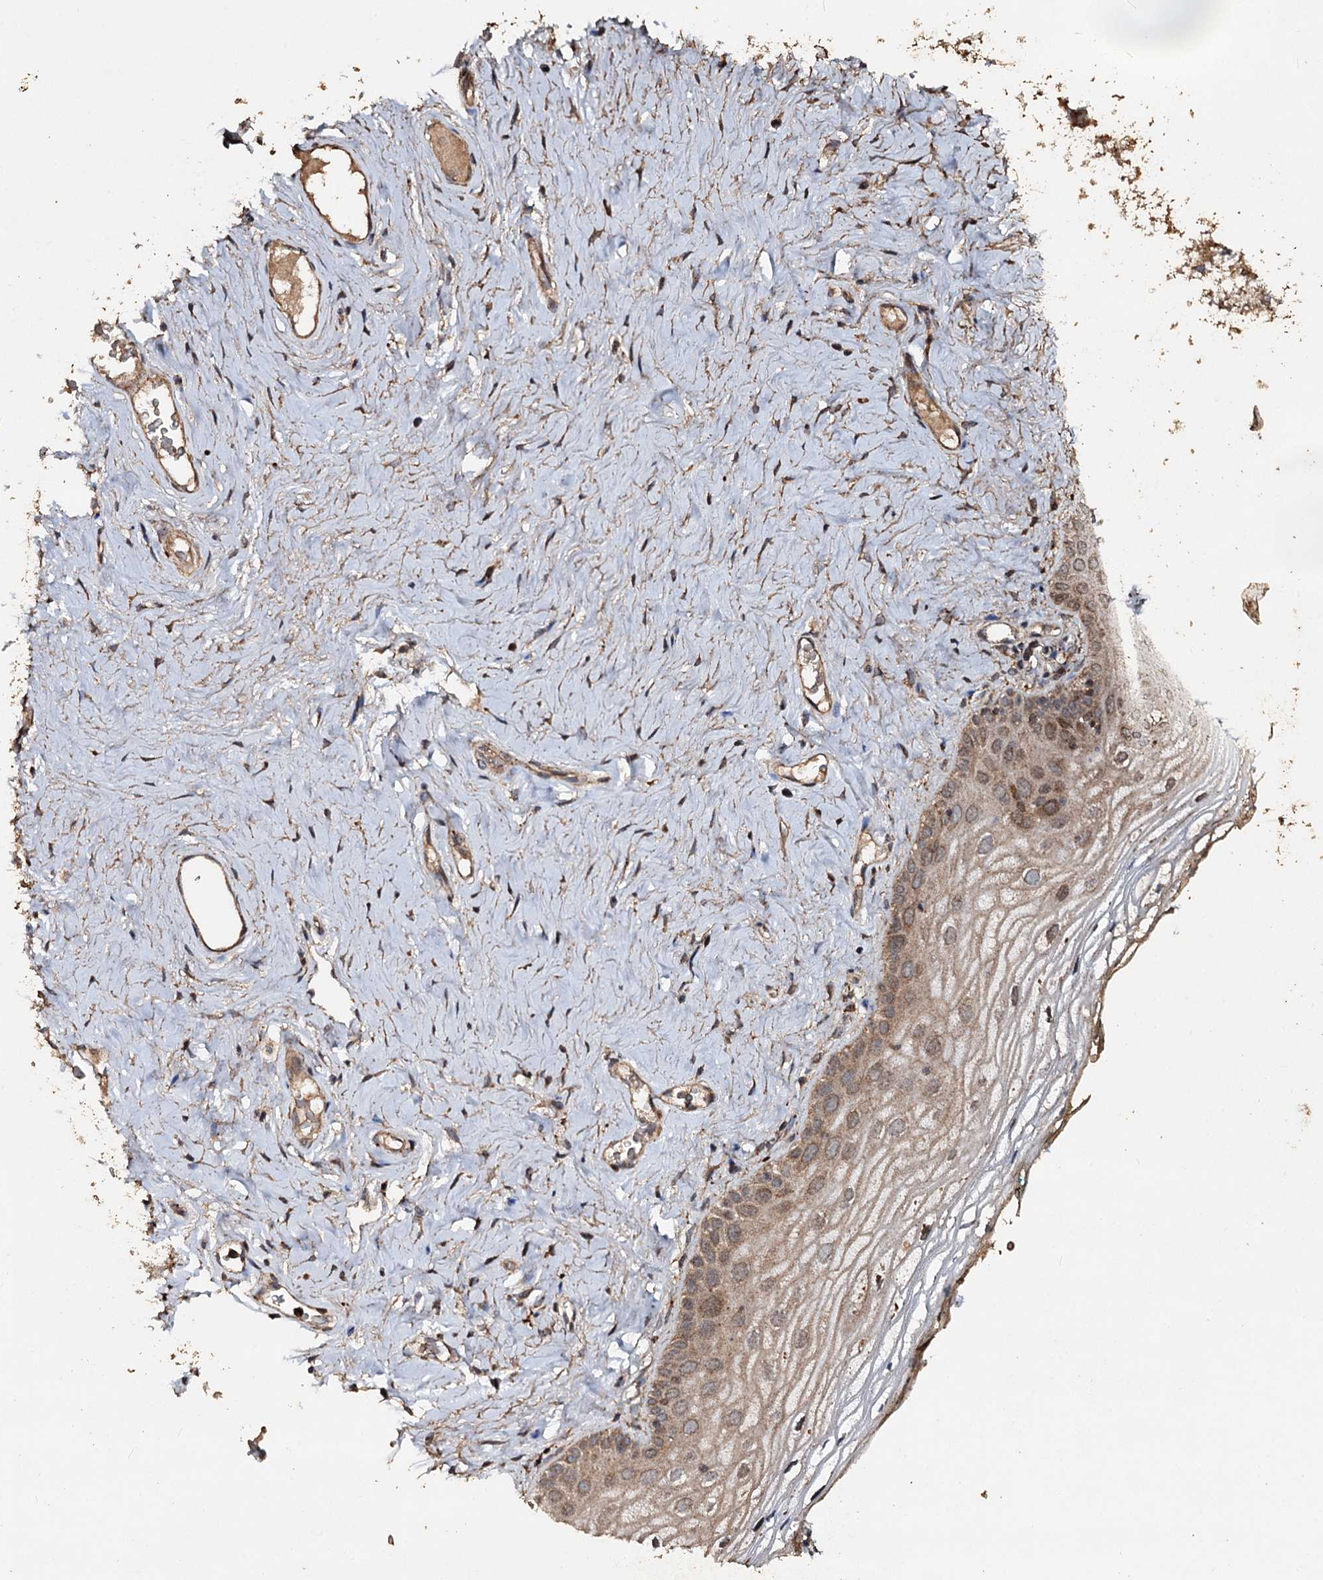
{"staining": {"intensity": "moderate", "quantity": ">75%", "location": "cytoplasmic/membranous,nuclear"}, "tissue": "vagina", "cell_type": "Squamous epithelial cells", "image_type": "normal", "snomed": [{"axis": "morphology", "description": "Normal tissue, NOS"}, {"axis": "topography", "description": "Vagina"}], "caption": "The photomicrograph shows staining of benign vagina, revealing moderate cytoplasmic/membranous,nuclear protein positivity (brown color) within squamous epithelial cells.", "gene": "NOTCH2NLA", "patient": {"sex": "female", "age": 68}}